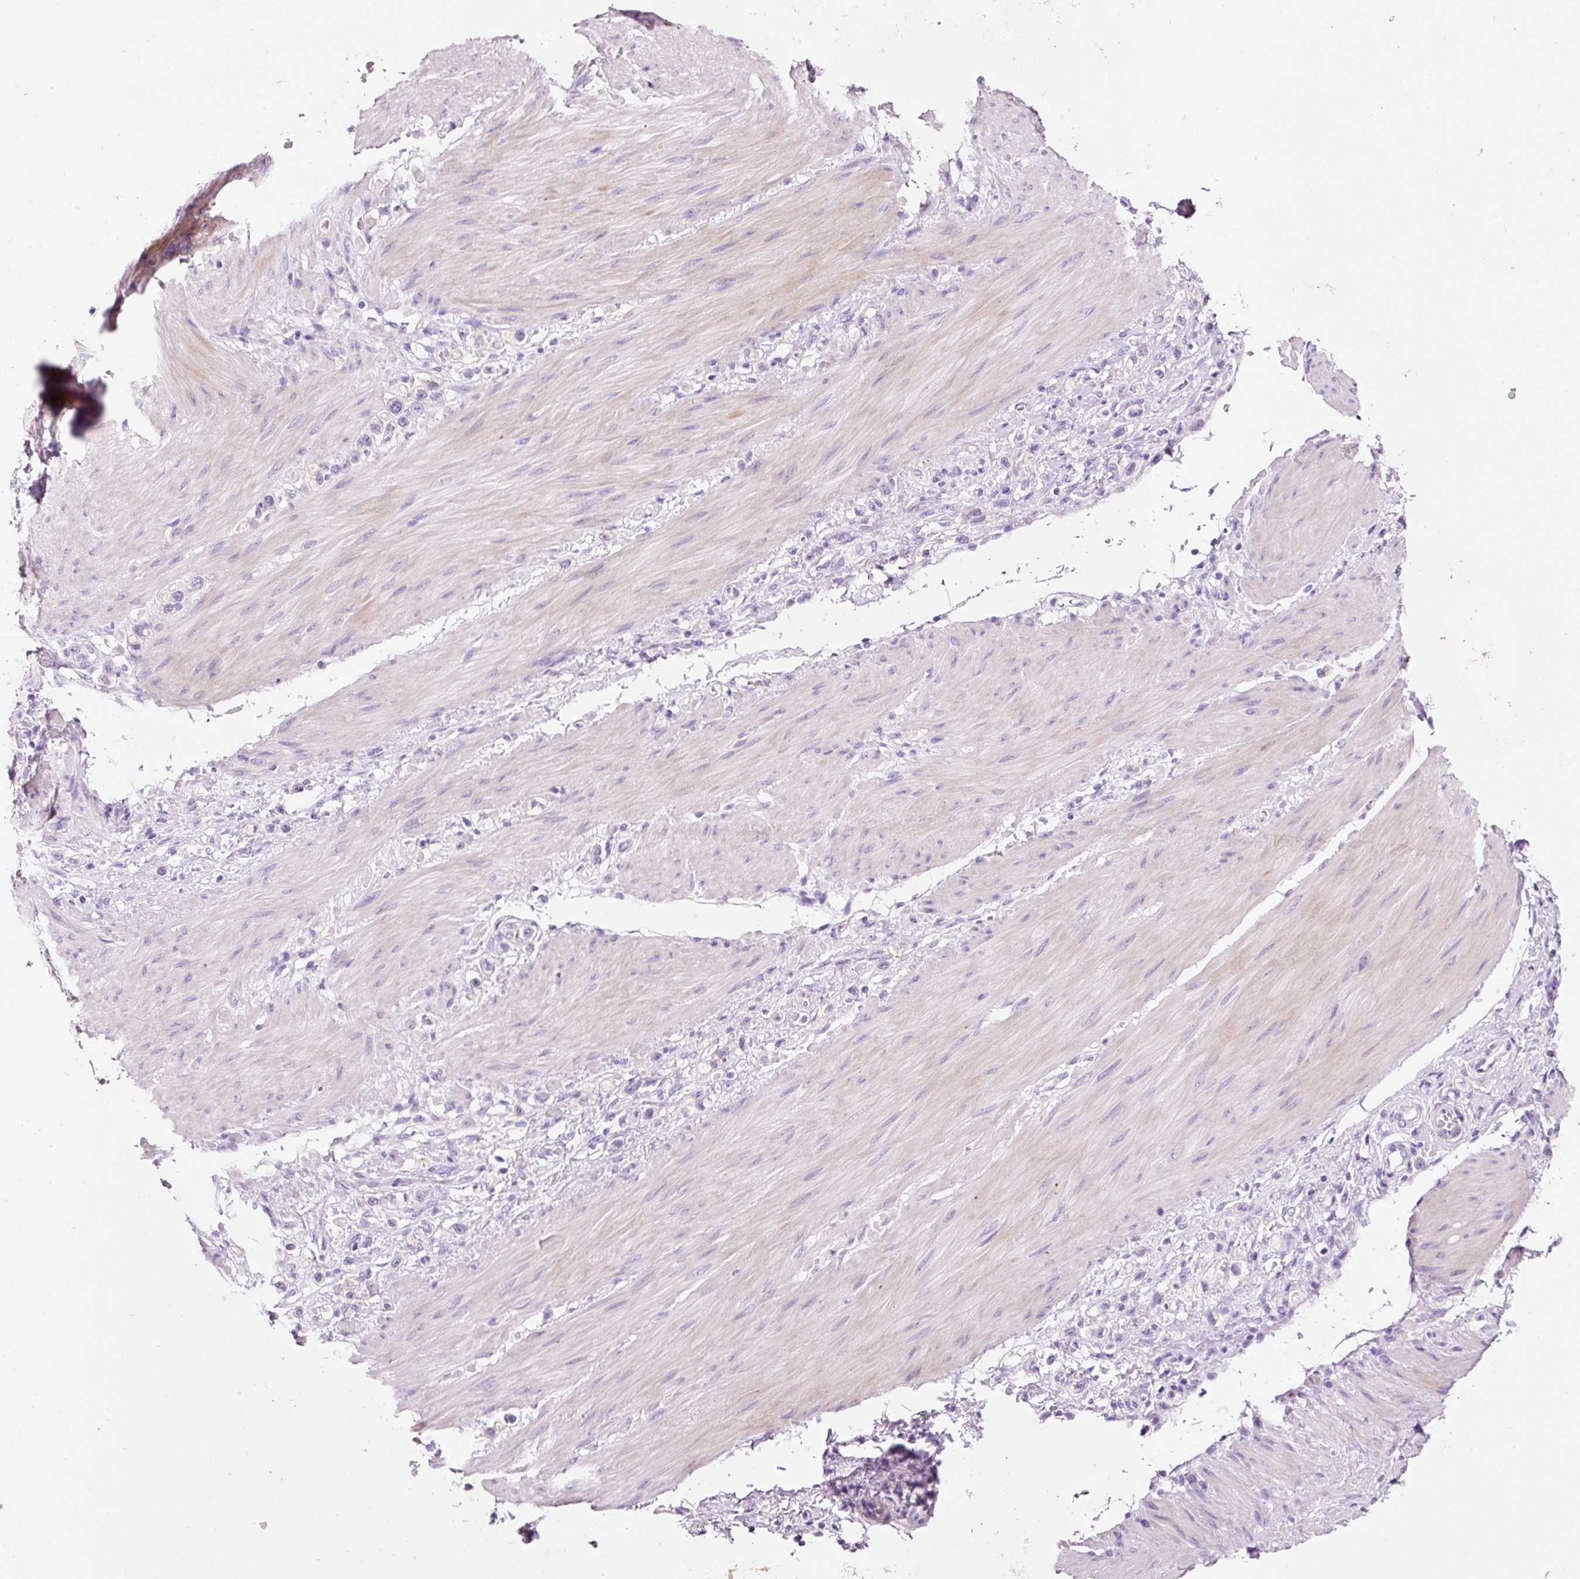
{"staining": {"intensity": "negative", "quantity": "none", "location": "none"}, "tissue": "stomach cancer", "cell_type": "Tumor cells", "image_type": "cancer", "snomed": [{"axis": "morphology", "description": "Adenocarcinoma, NOS"}, {"axis": "topography", "description": "Stomach"}], "caption": "Immunohistochemistry photomicrograph of stomach adenocarcinoma stained for a protein (brown), which displays no staining in tumor cells.", "gene": "TENT5C", "patient": {"sex": "female", "age": 65}}